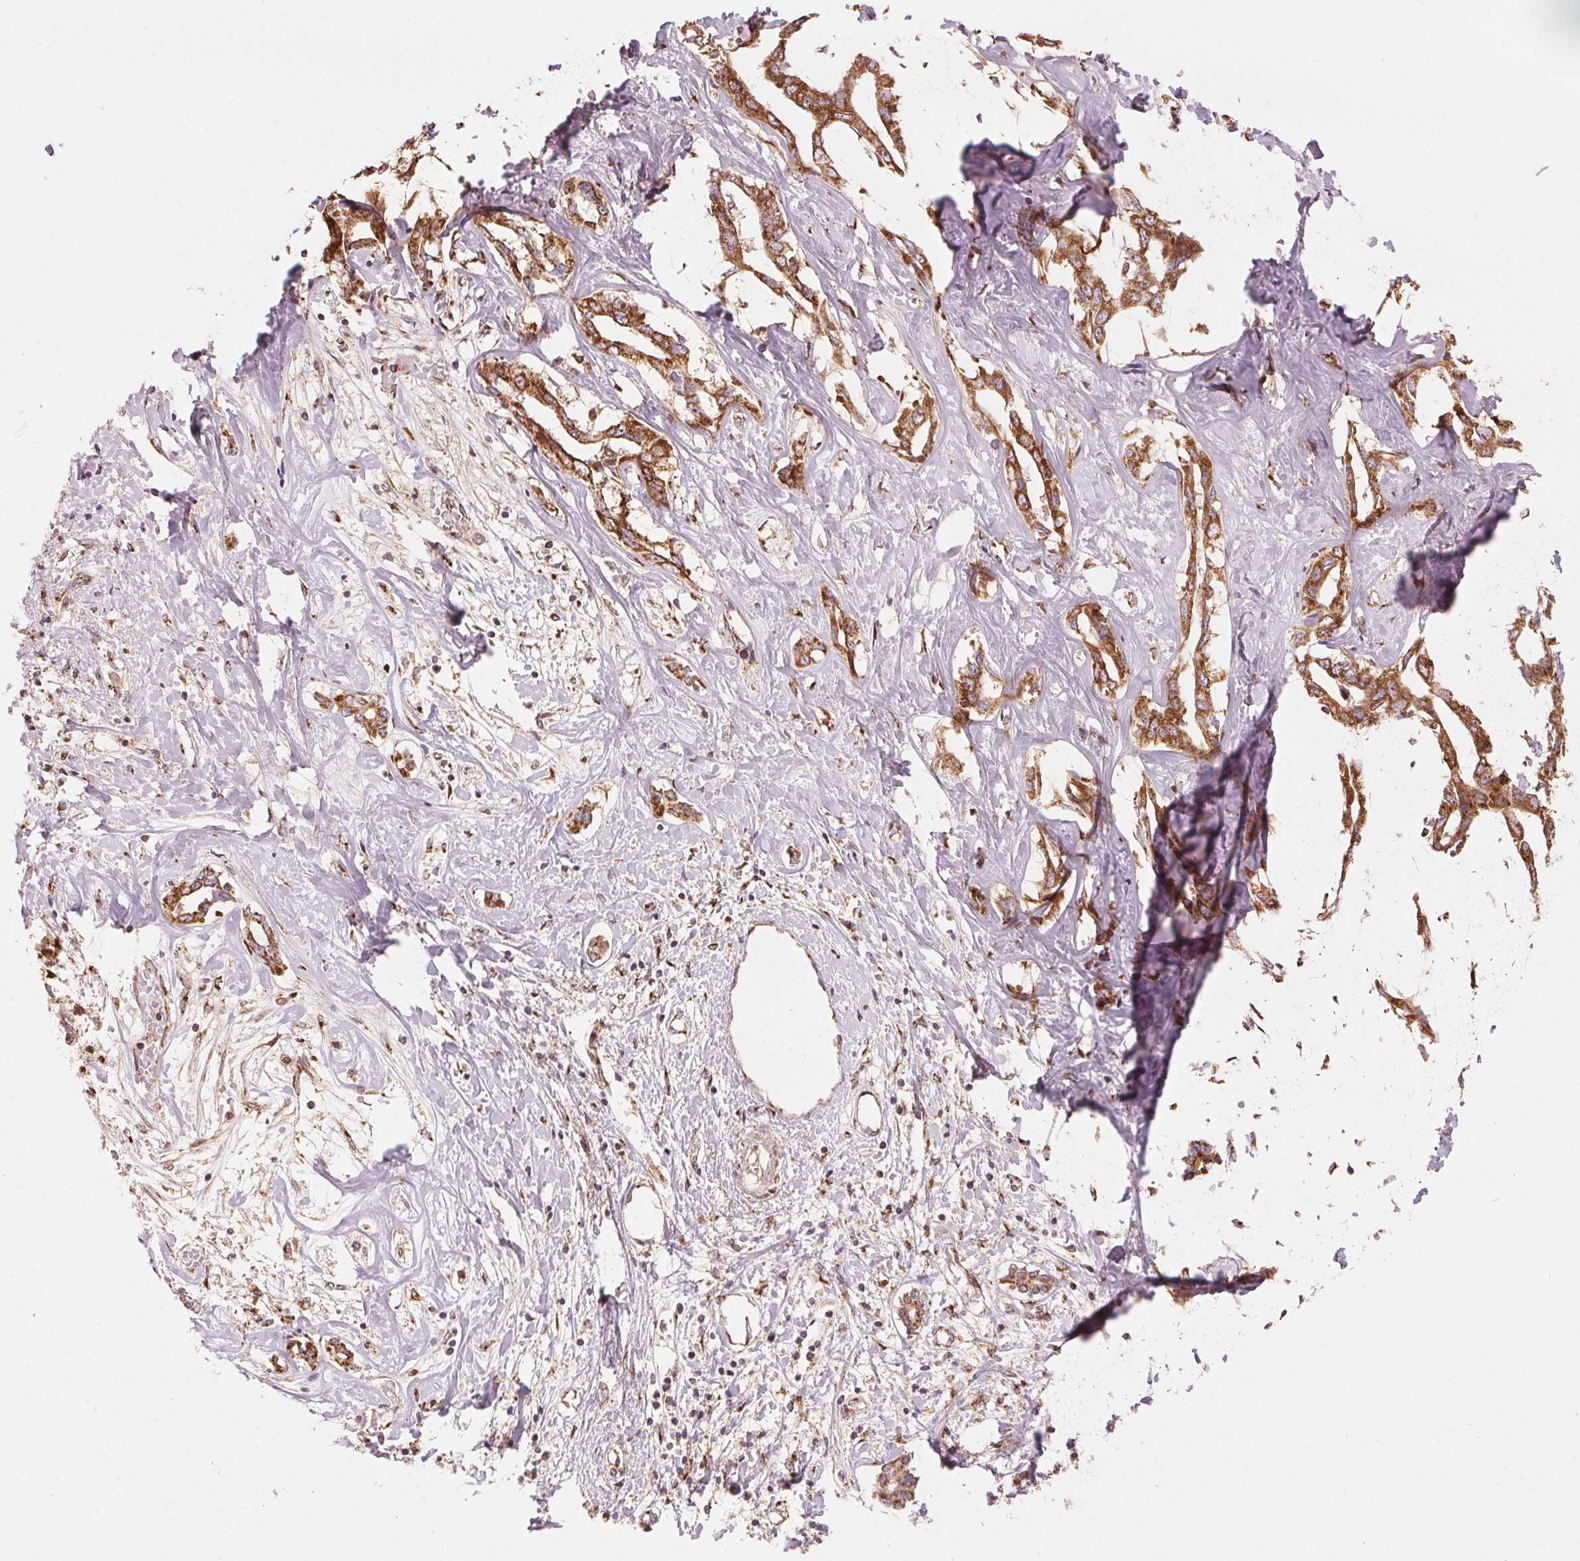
{"staining": {"intensity": "strong", "quantity": ">75%", "location": "cytoplasmic/membranous"}, "tissue": "liver cancer", "cell_type": "Tumor cells", "image_type": "cancer", "snomed": [{"axis": "morphology", "description": "Cholangiocarcinoma"}, {"axis": "topography", "description": "Liver"}], "caption": "Brown immunohistochemical staining in liver cholangiocarcinoma shows strong cytoplasmic/membranous positivity in approximately >75% of tumor cells. (IHC, brightfield microscopy, high magnification).", "gene": "TOMM70", "patient": {"sex": "male", "age": 59}}